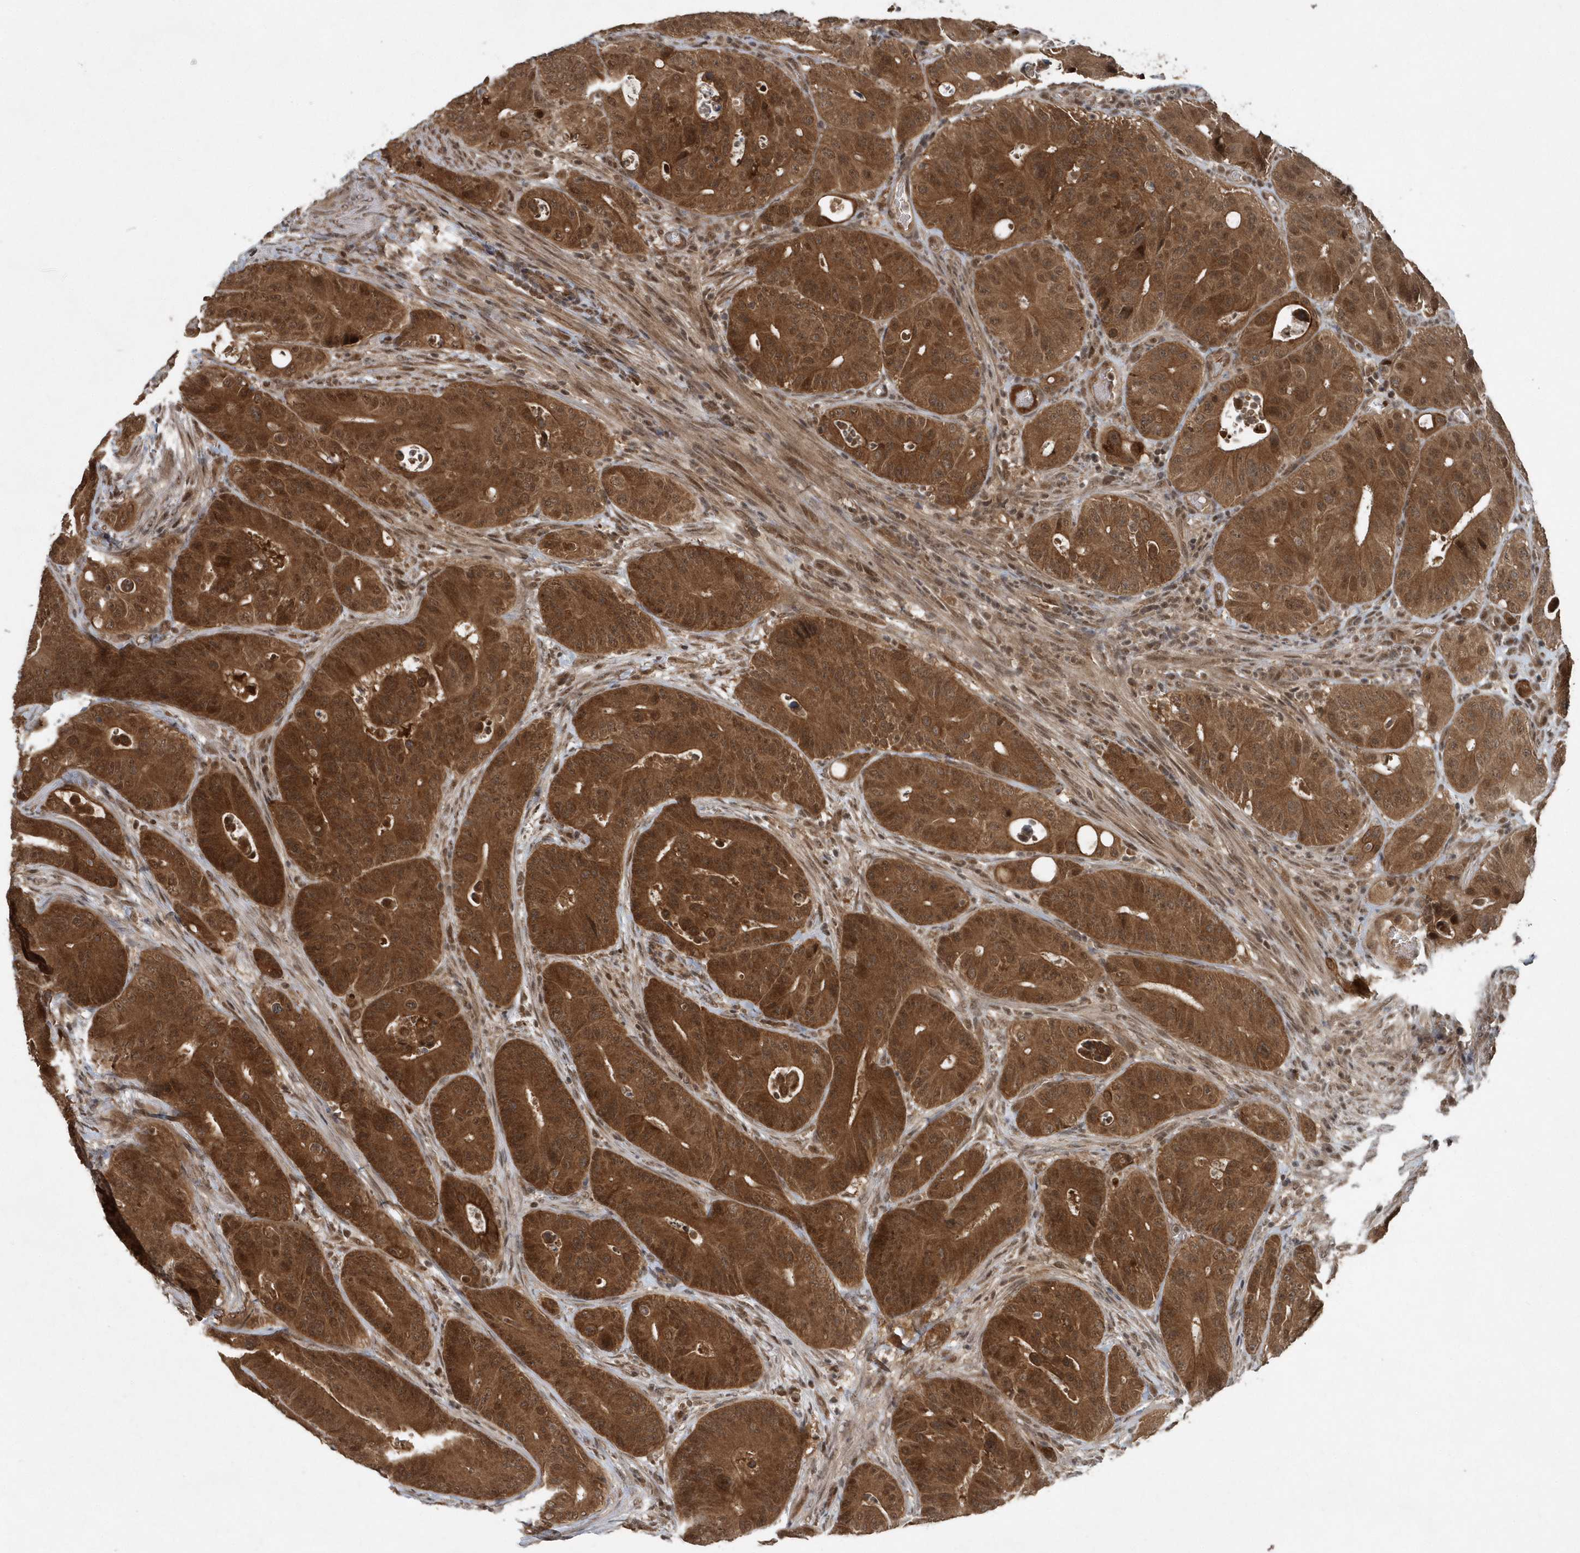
{"staining": {"intensity": "strong", "quantity": ">75%", "location": "cytoplasmic/membranous,nuclear"}, "tissue": "colorectal cancer", "cell_type": "Tumor cells", "image_type": "cancer", "snomed": [{"axis": "morphology", "description": "Adenocarcinoma, NOS"}, {"axis": "topography", "description": "Colon"}], "caption": "This photomicrograph exhibits IHC staining of human adenocarcinoma (colorectal), with high strong cytoplasmic/membranous and nuclear expression in approximately >75% of tumor cells.", "gene": "QTRT2", "patient": {"sex": "male", "age": 83}}